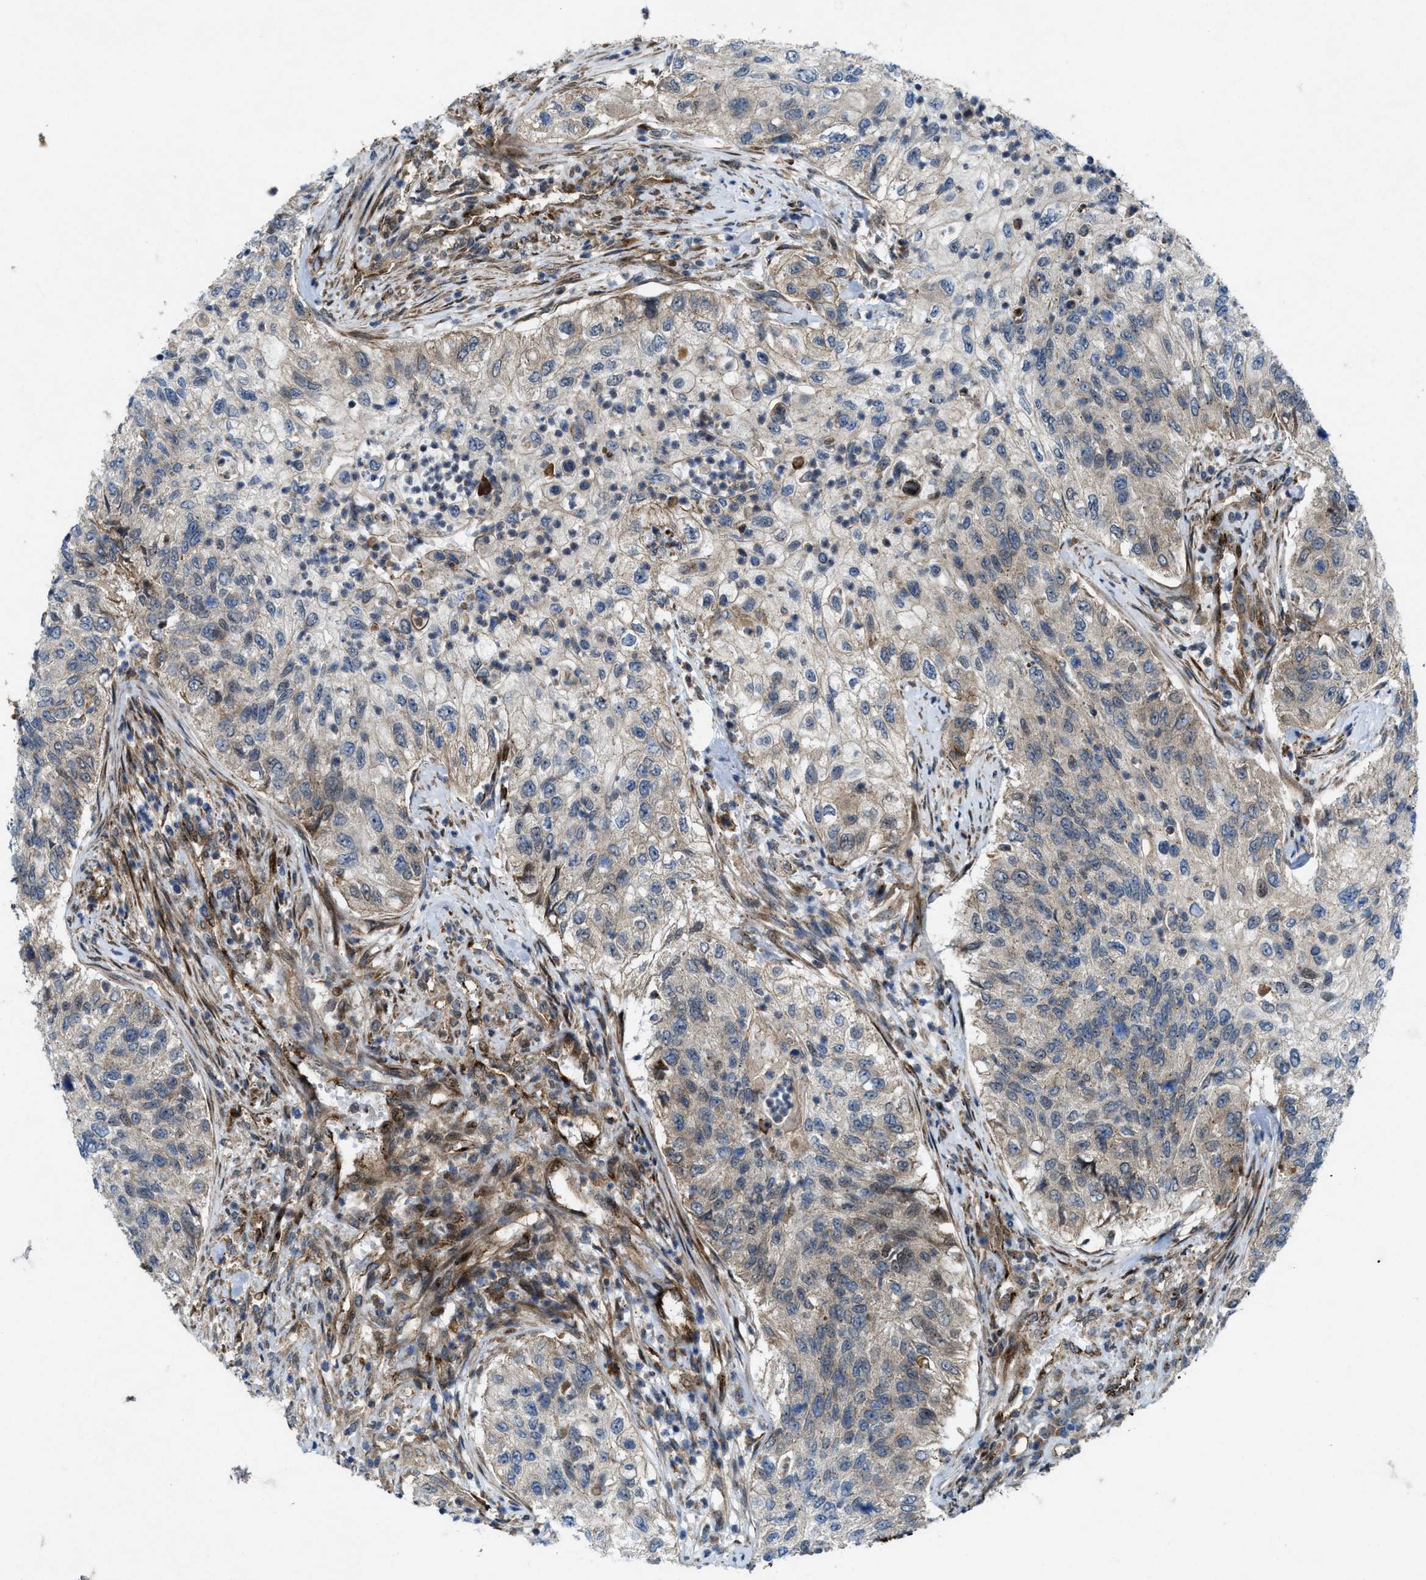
{"staining": {"intensity": "weak", "quantity": "<25%", "location": "cytoplasmic/membranous"}, "tissue": "urothelial cancer", "cell_type": "Tumor cells", "image_type": "cancer", "snomed": [{"axis": "morphology", "description": "Urothelial carcinoma, High grade"}, {"axis": "topography", "description": "Urinary bladder"}], "caption": "Urothelial cancer was stained to show a protein in brown. There is no significant staining in tumor cells.", "gene": "URGCP", "patient": {"sex": "female", "age": 60}}